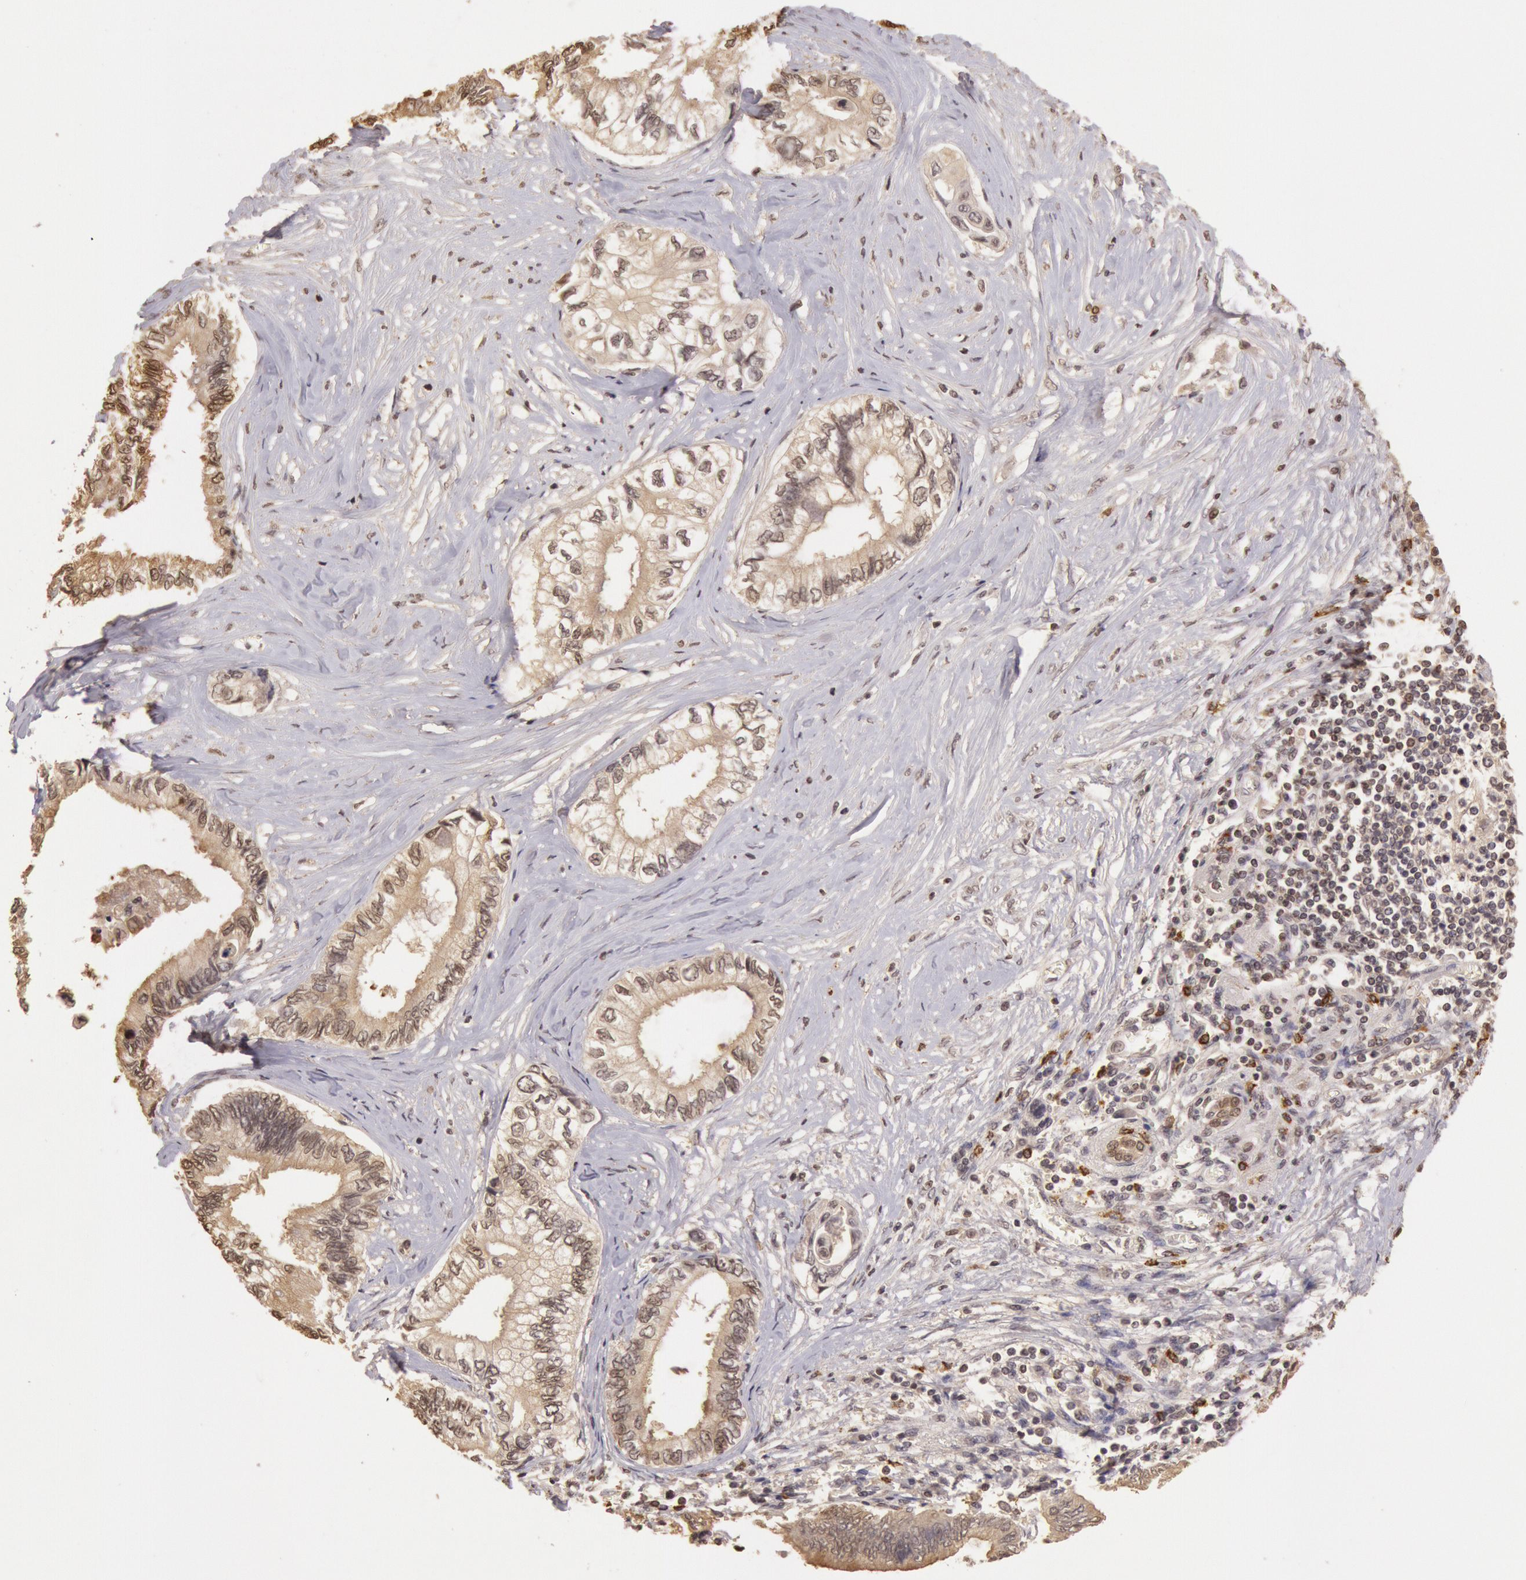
{"staining": {"intensity": "weak", "quantity": ">75%", "location": "cytoplasmic/membranous"}, "tissue": "pancreatic cancer", "cell_type": "Tumor cells", "image_type": "cancer", "snomed": [{"axis": "morphology", "description": "Adenocarcinoma, NOS"}, {"axis": "topography", "description": "Pancreas"}], "caption": "This image reveals IHC staining of human pancreatic cancer (adenocarcinoma), with low weak cytoplasmic/membranous staining in approximately >75% of tumor cells.", "gene": "SOD1", "patient": {"sex": "female", "age": 66}}